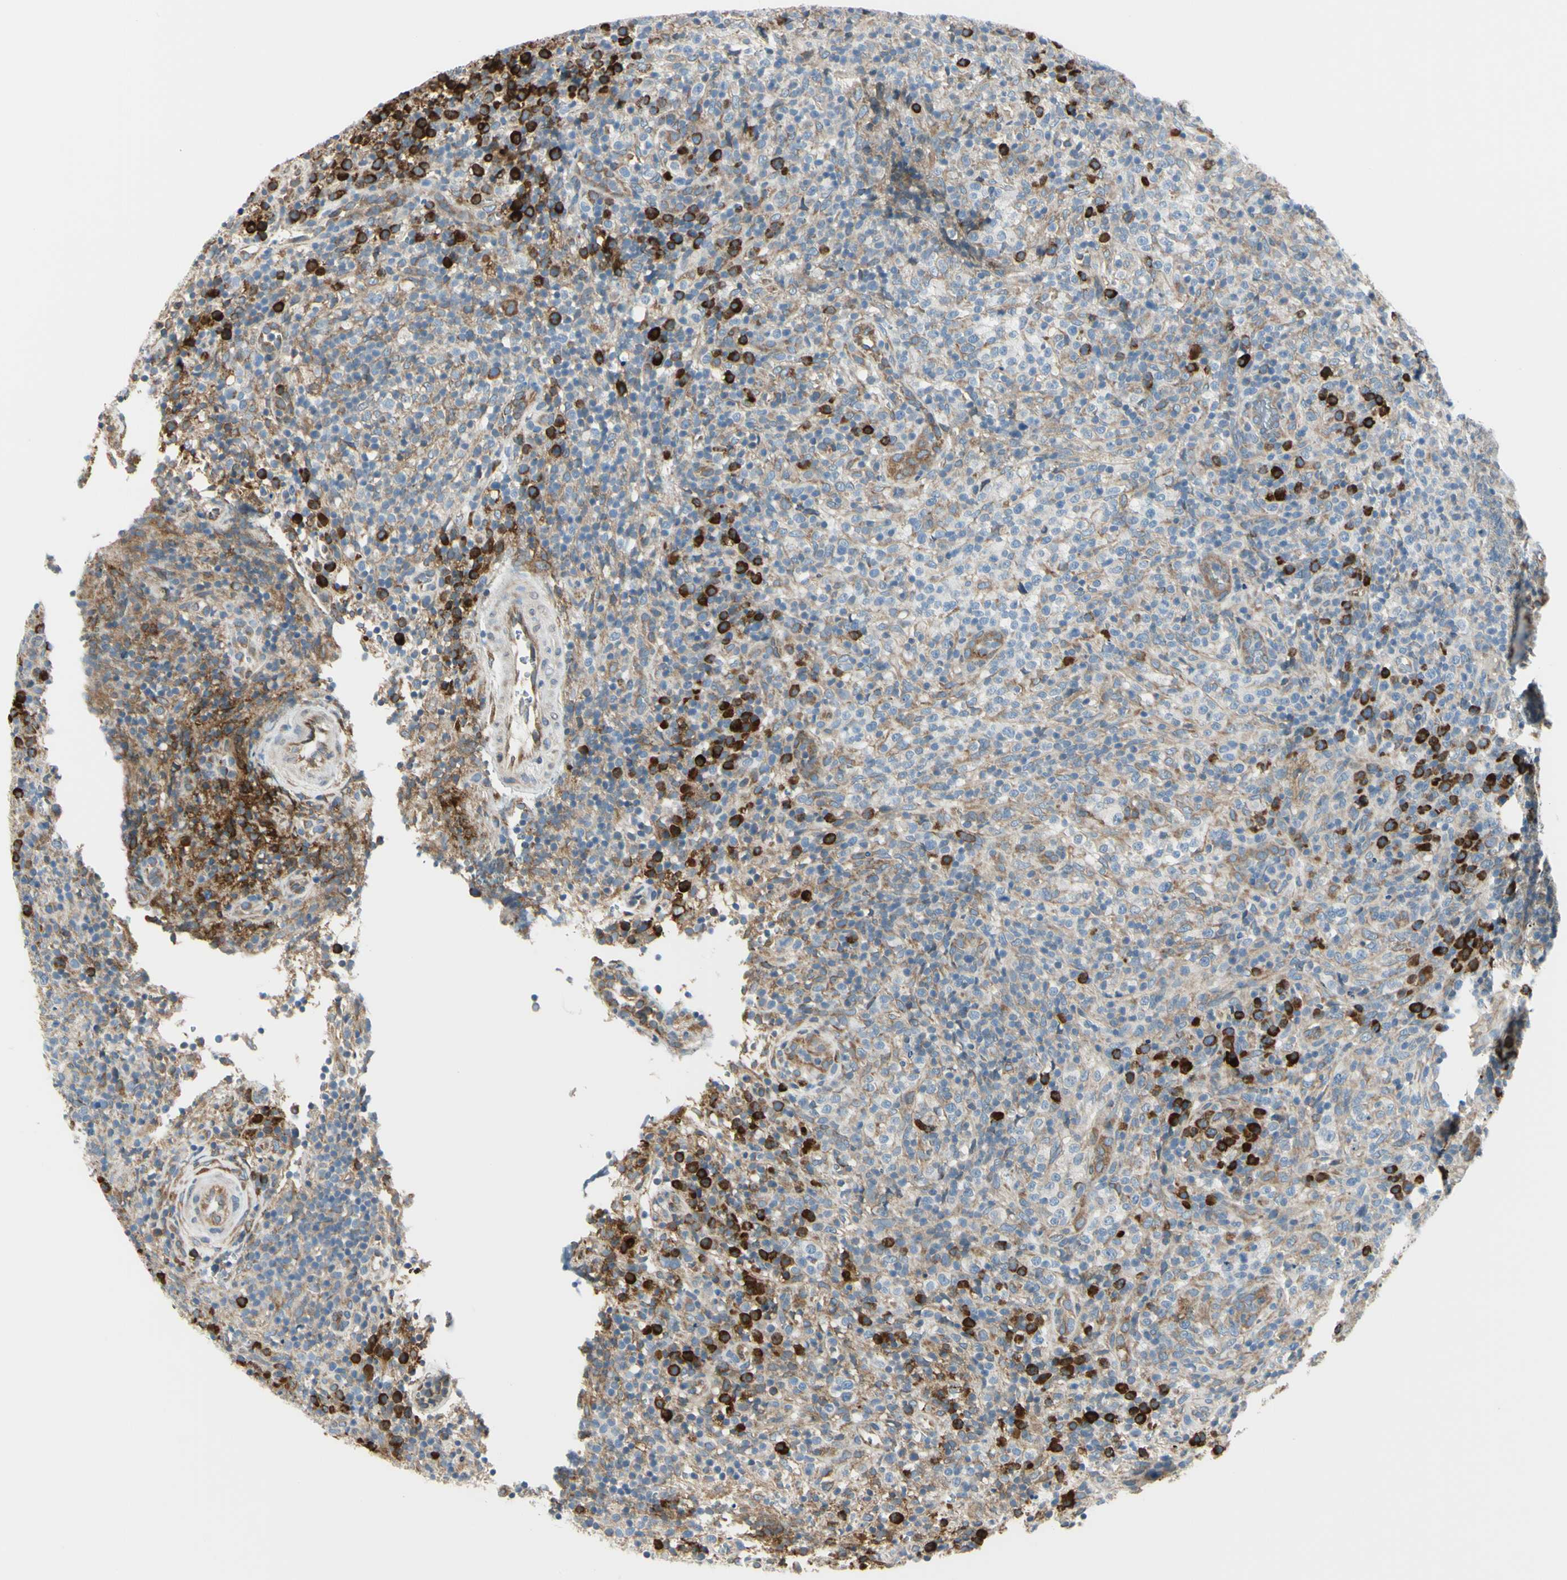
{"staining": {"intensity": "weak", "quantity": "25%-75%", "location": "cytoplasmic/membranous"}, "tissue": "lymphoma", "cell_type": "Tumor cells", "image_type": "cancer", "snomed": [{"axis": "morphology", "description": "Malignant lymphoma, non-Hodgkin's type, High grade"}, {"axis": "topography", "description": "Lymph node"}], "caption": "Immunohistochemistry (IHC) photomicrograph of lymphoma stained for a protein (brown), which exhibits low levels of weak cytoplasmic/membranous staining in approximately 25%-75% of tumor cells.", "gene": "SELENOS", "patient": {"sex": "female", "age": 76}}